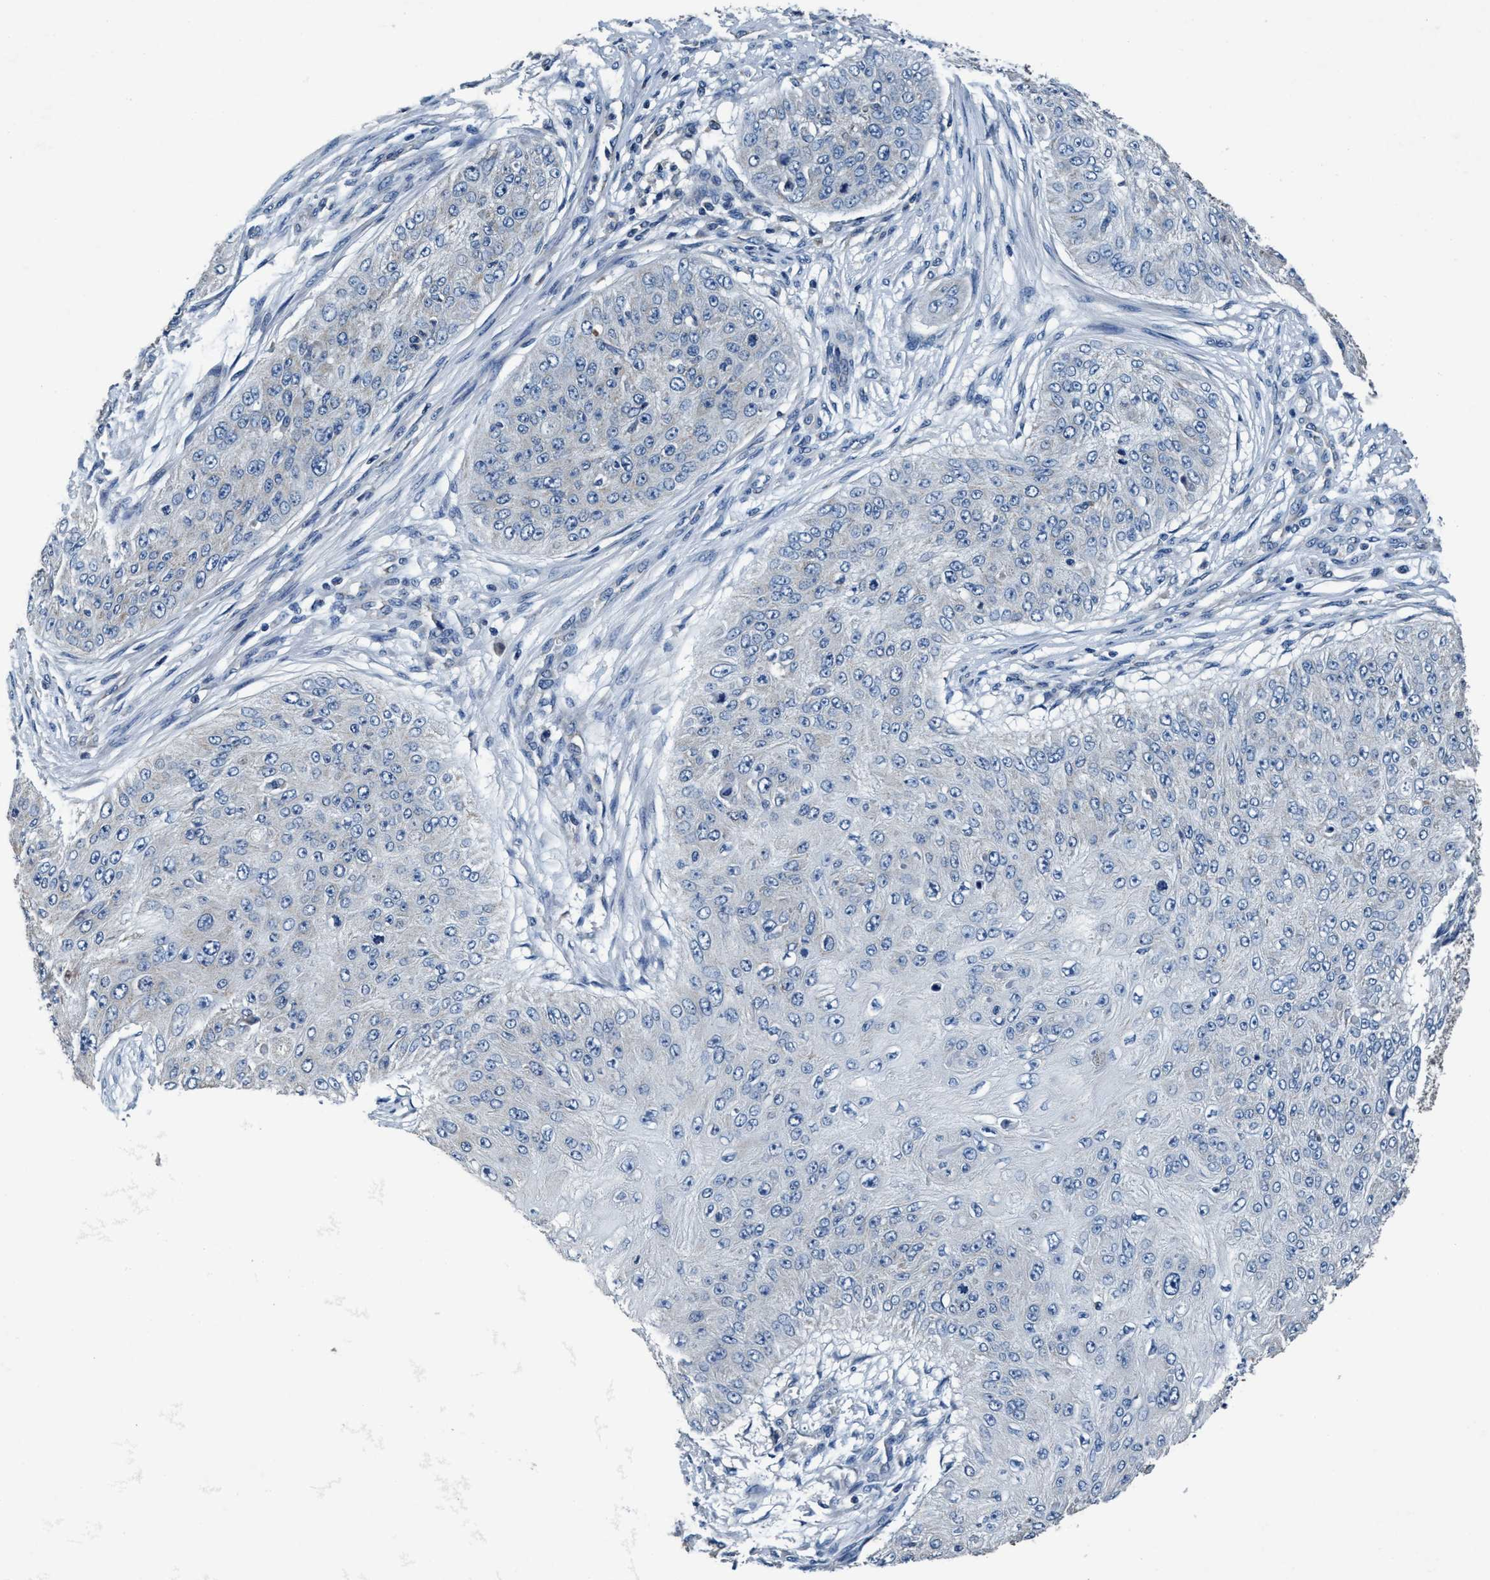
{"staining": {"intensity": "negative", "quantity": "none", "location": "none"}, "tissue": "skin cancer", "cell_type": "Tumor cells", "image_type": "cancer", "snomed": [{"axis": "morphology", "description": "Squamous cell carcinoma, NOS"}, {"axis": "topography", "description": "Skin"}], "caption": "Skin cancer (squamous cell carcinoma) stained for a protein using immunohistochemistry exhibits no expression tumor cells.", "gene": "ANKFN1", "patient": {"sex": "female", "age": 80}}